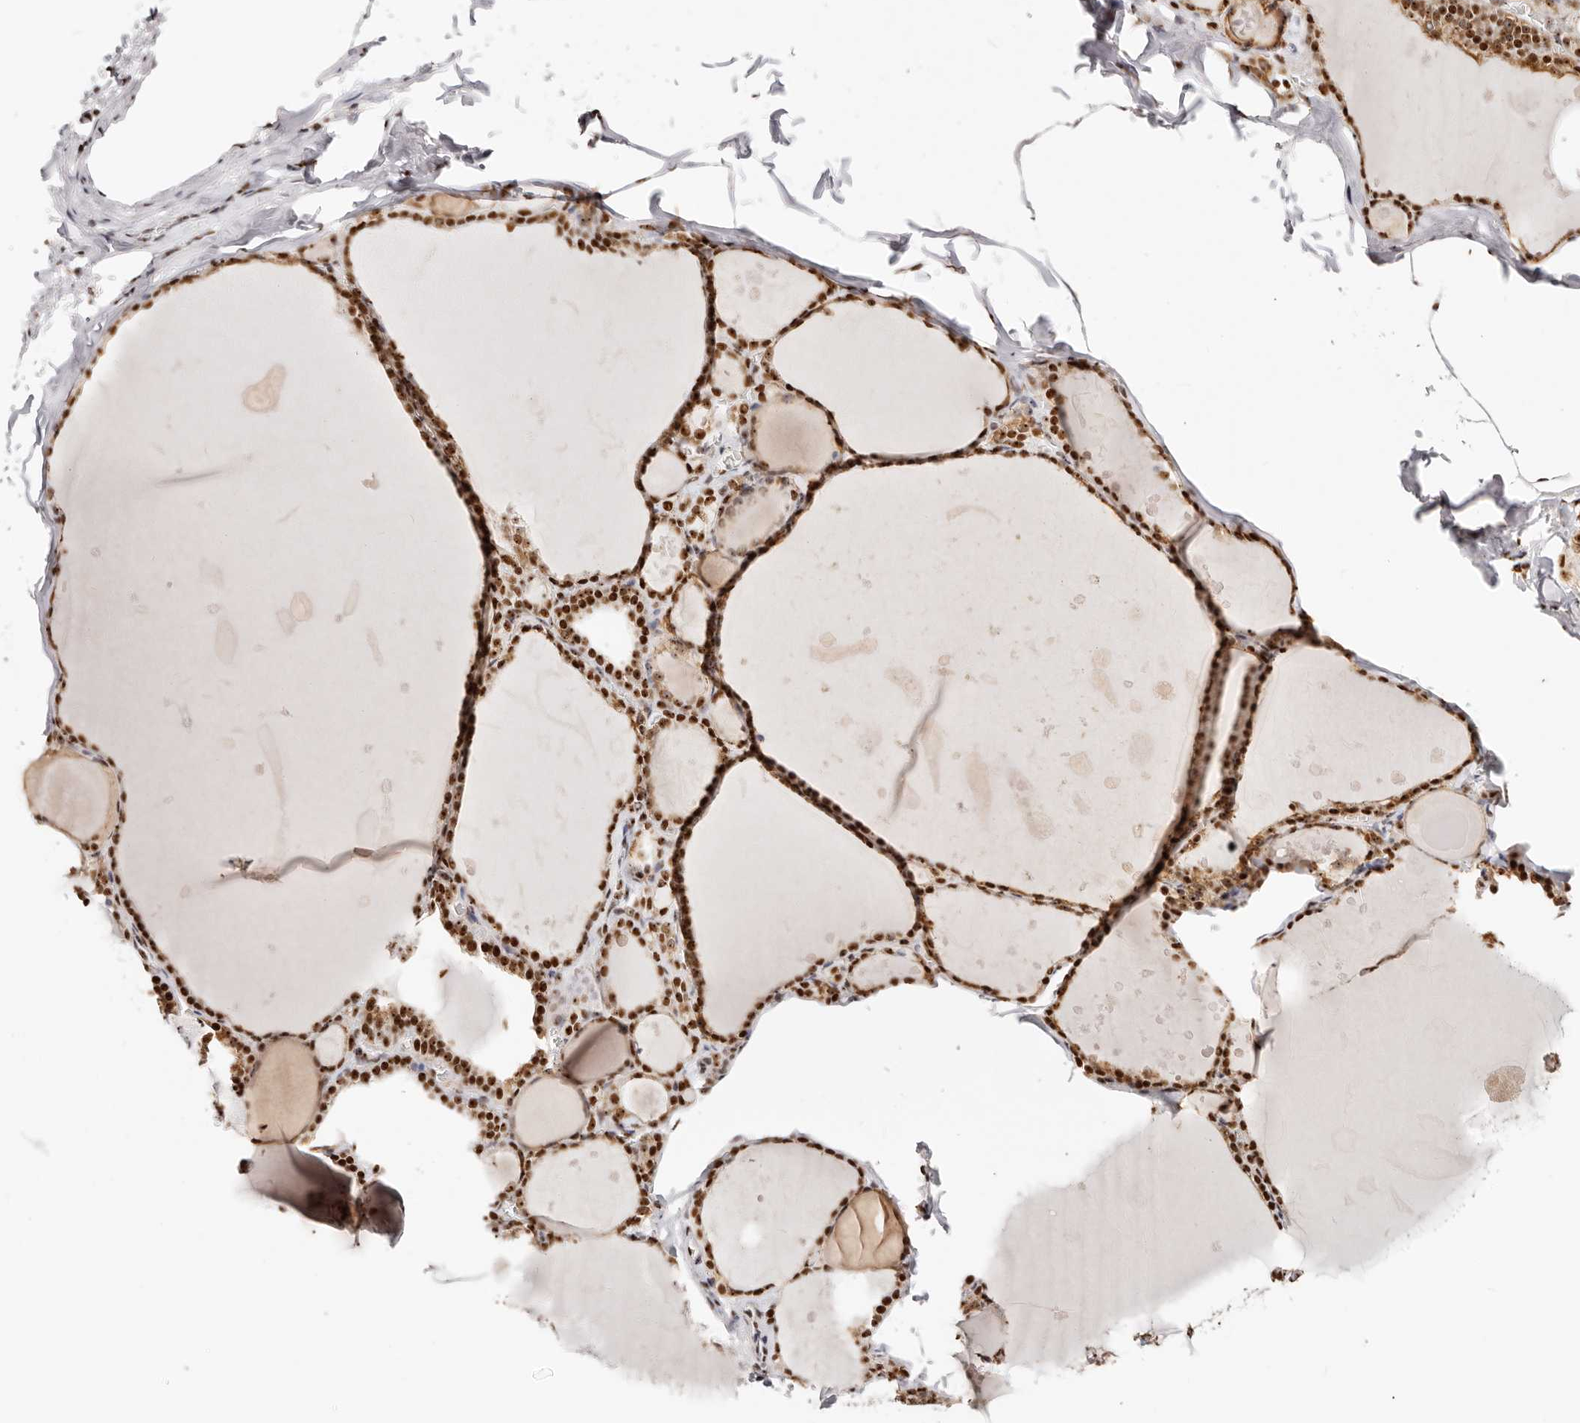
{"staining": {"intensity": "strong", "quantity": ">75%", "location": "nuclear"}, "tissue": "thyroid gland", "cell_type": "Glandular cells", "image_type": "normal", "snomed": [{"axis": "morphology", "description": "Normal tissue, NOS"}, {"axis": "topography", "description": "Thyroid gland"}], "caption": "The micrograph exhibits staining of normal thyroid gland, revealing strong nuclear protein expression (brown color) within glandular cells.", "gene": "IQGAP3", "patient": {"sex": "male", "age": 56}}